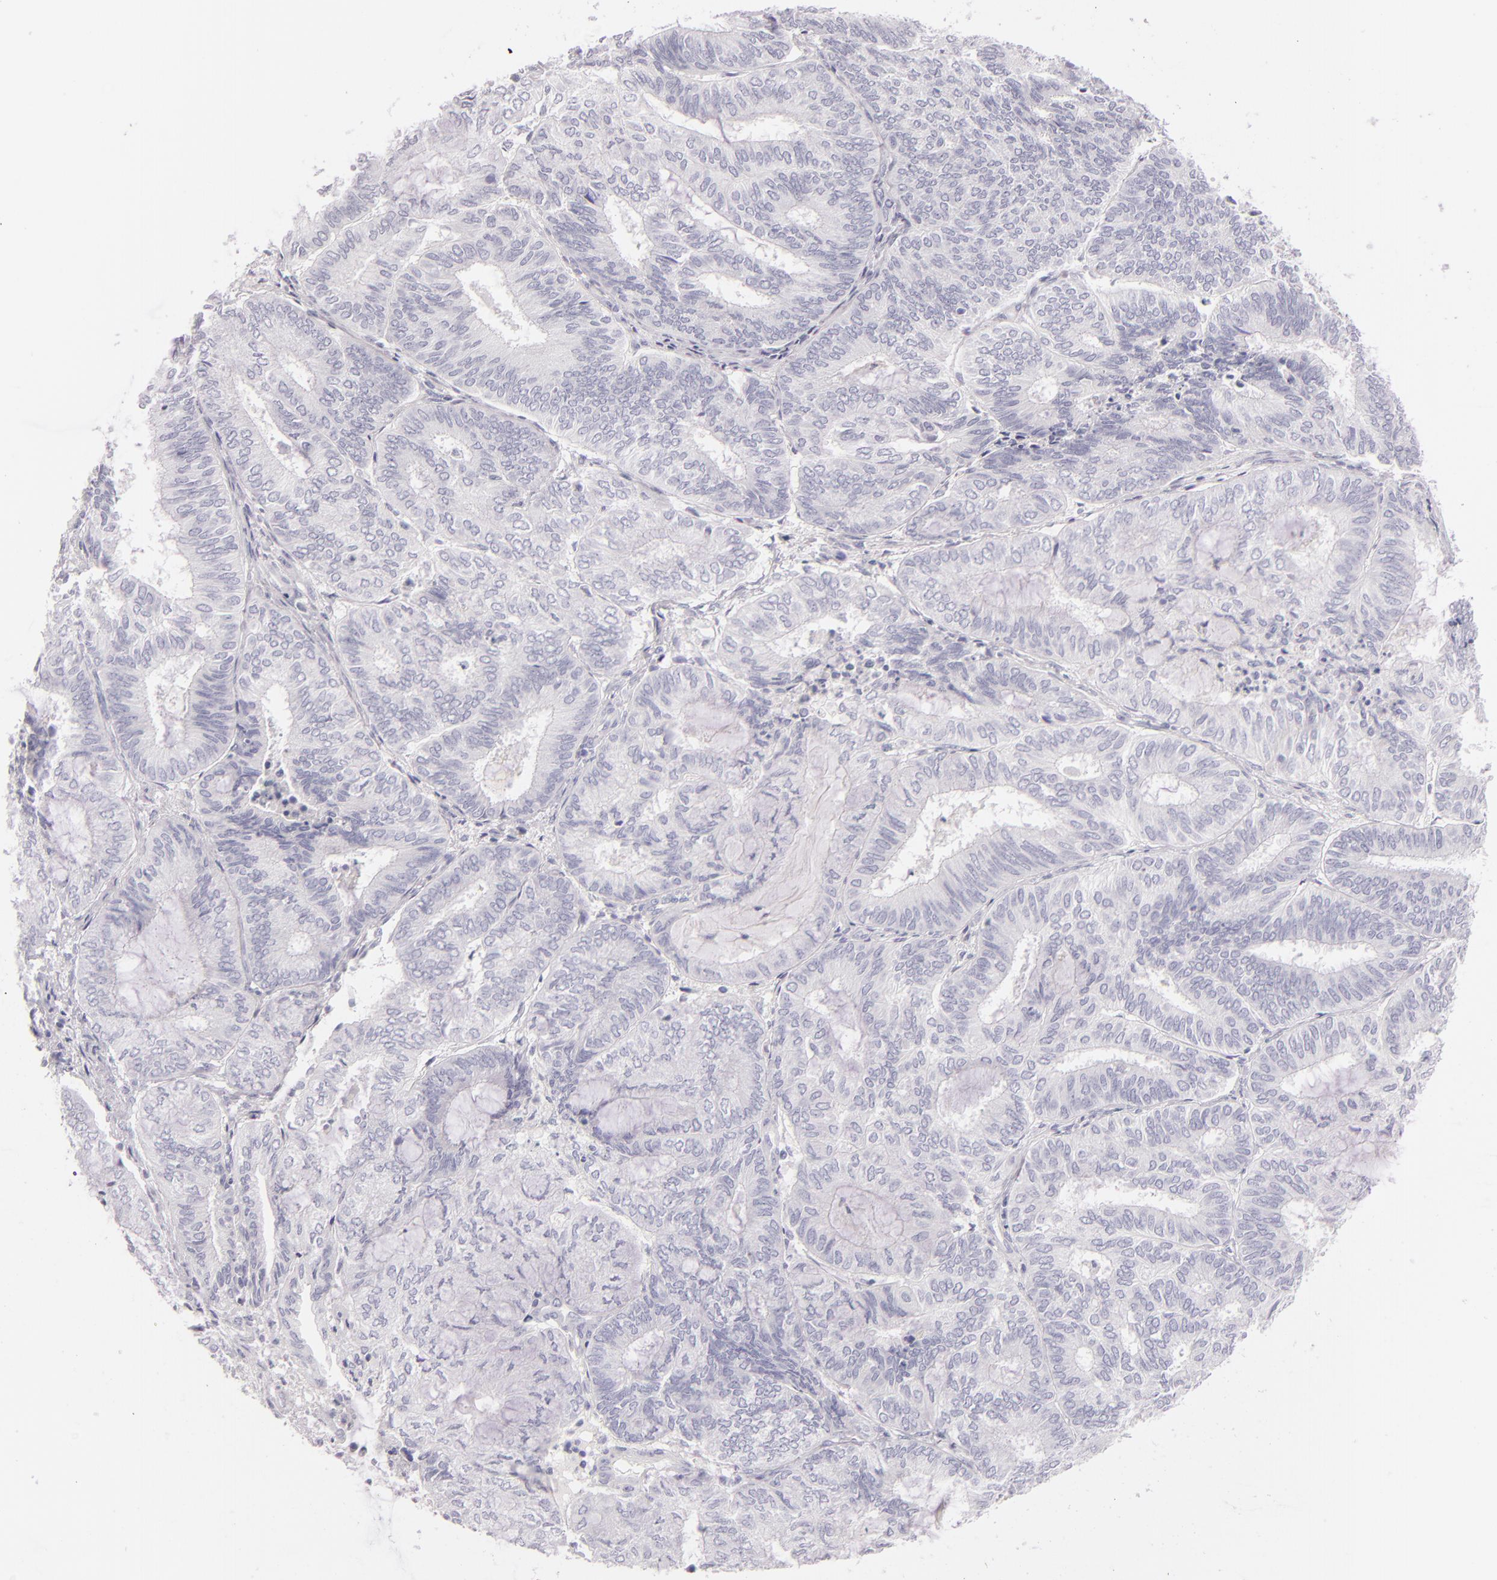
{"staining": {"intensity": "negative", "quantity": "none", "location": "none"}, "tissue": "endometrial cancer", "cell_type": "Tumor cells", "image_type": "cancer", "snomed": [{"axis": "morphology", "description": "Adenocarcinoma, NOS"}, {"axis": "topography", "description": "Endometrium"}], "caption": "The micrograph demonstrates no staining of tumor cells in endometrial adenocarcinoma.", "gene": "FABP1", "patient": {"sex": "female", "age": 59}}